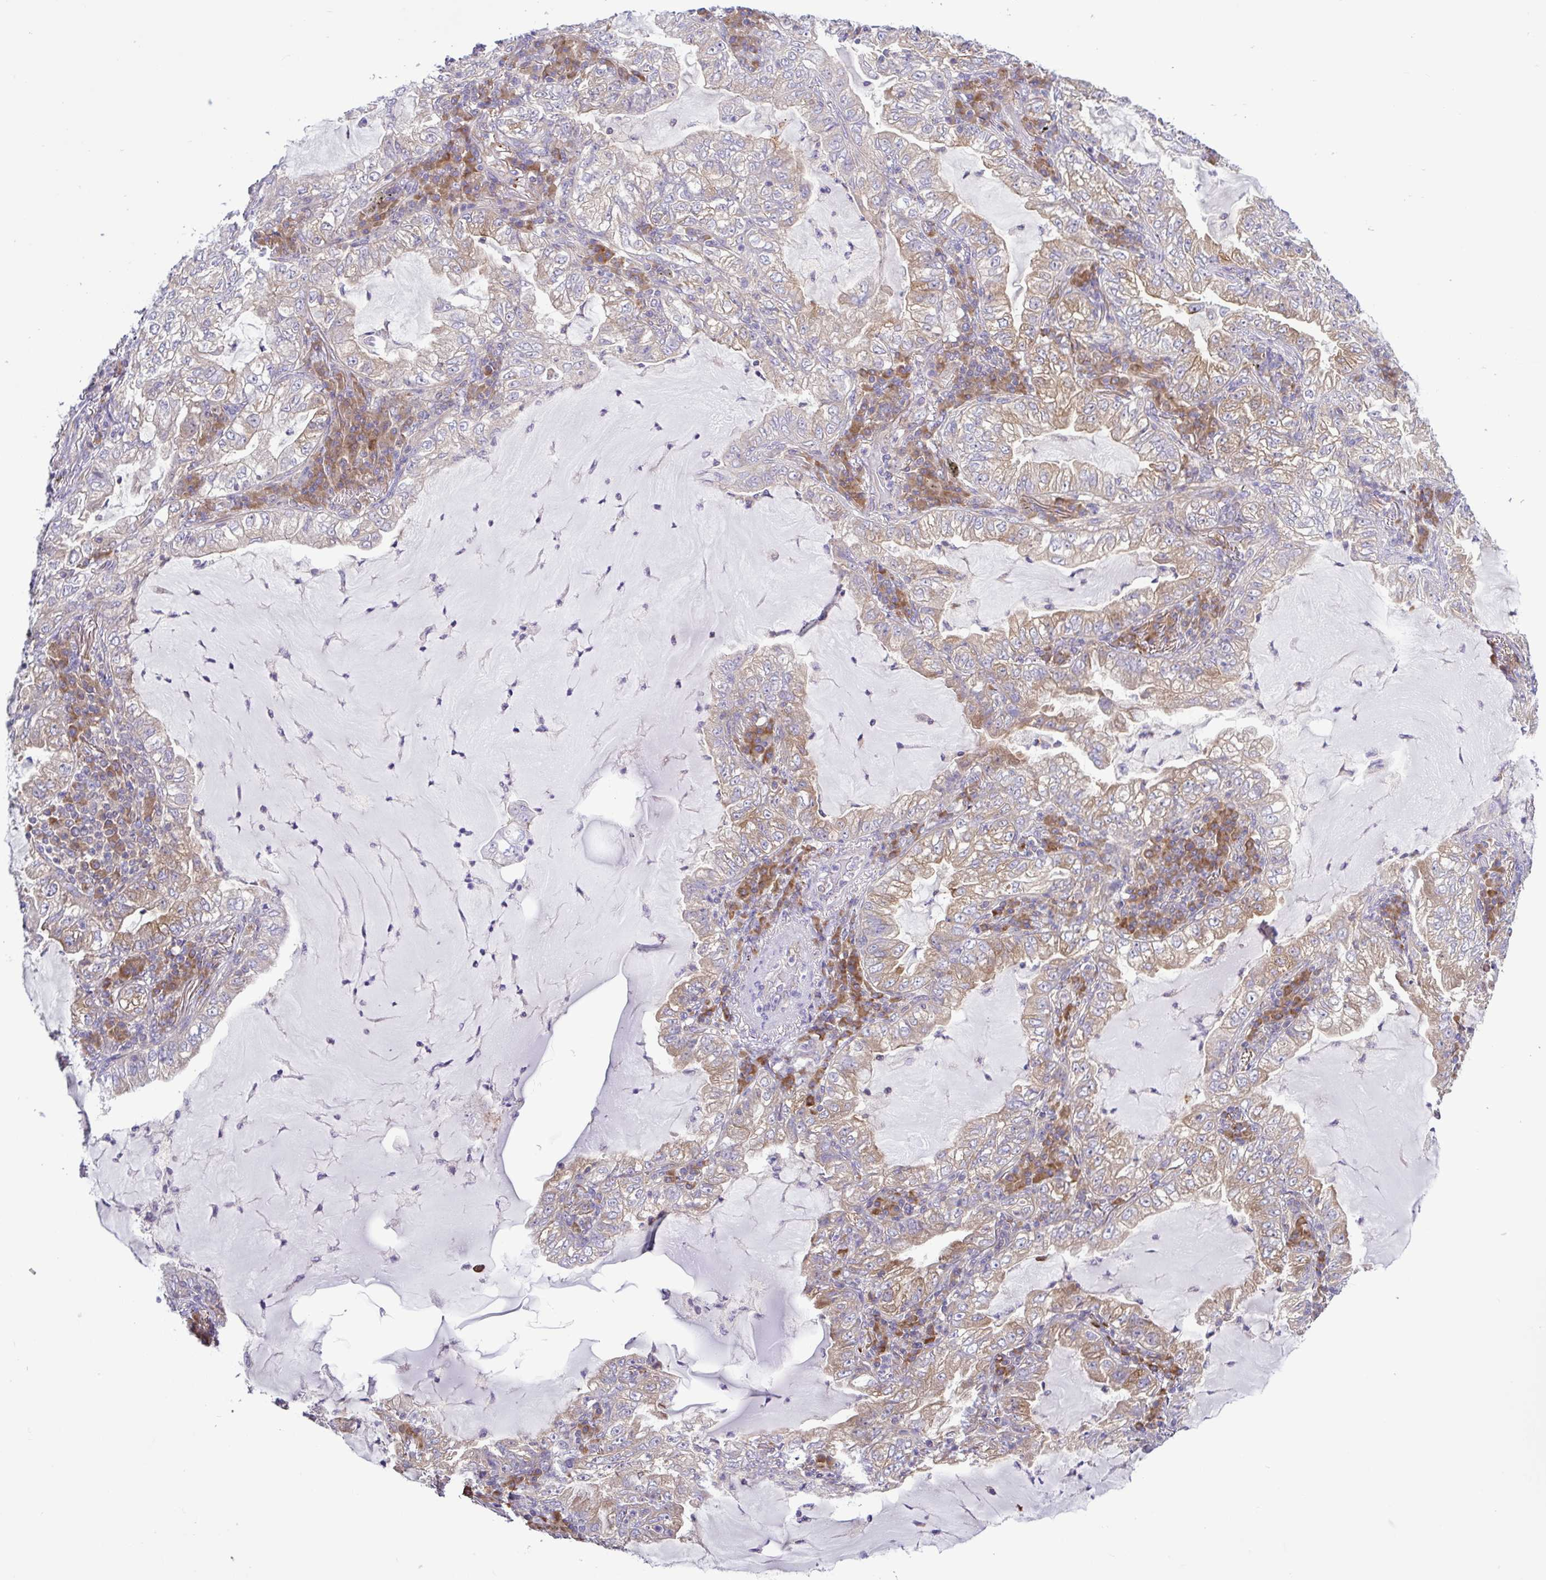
{"staining": {"intensity": "weak", "quantity": "25%-75%", "location": "cytoplasmic/membranous"}, "tissue": "lung cancer", "cell_type": "Tumor cells", "image_type": "cancer", "snomed": [{"axis": "morphology", "description": "Adenocarcinoma, NOS"}, {"axis": "topography", "description": "Lung"}], "caption": "Immunohistochemistry (IHC) staining of lung adenocarcinoma, which exhibits low levels of weak cytoplasmic/membranous positivity in approximately 25%-75% of tumor cells indicating weak cytoplasmic/membranous protein positivity. The staining was performed using DAB (brown) for protein detection and nuclei were counterstained in hematoxylin (blue).", "gene": "LARS1", "patient": {"sex": "female", "age": 73}}